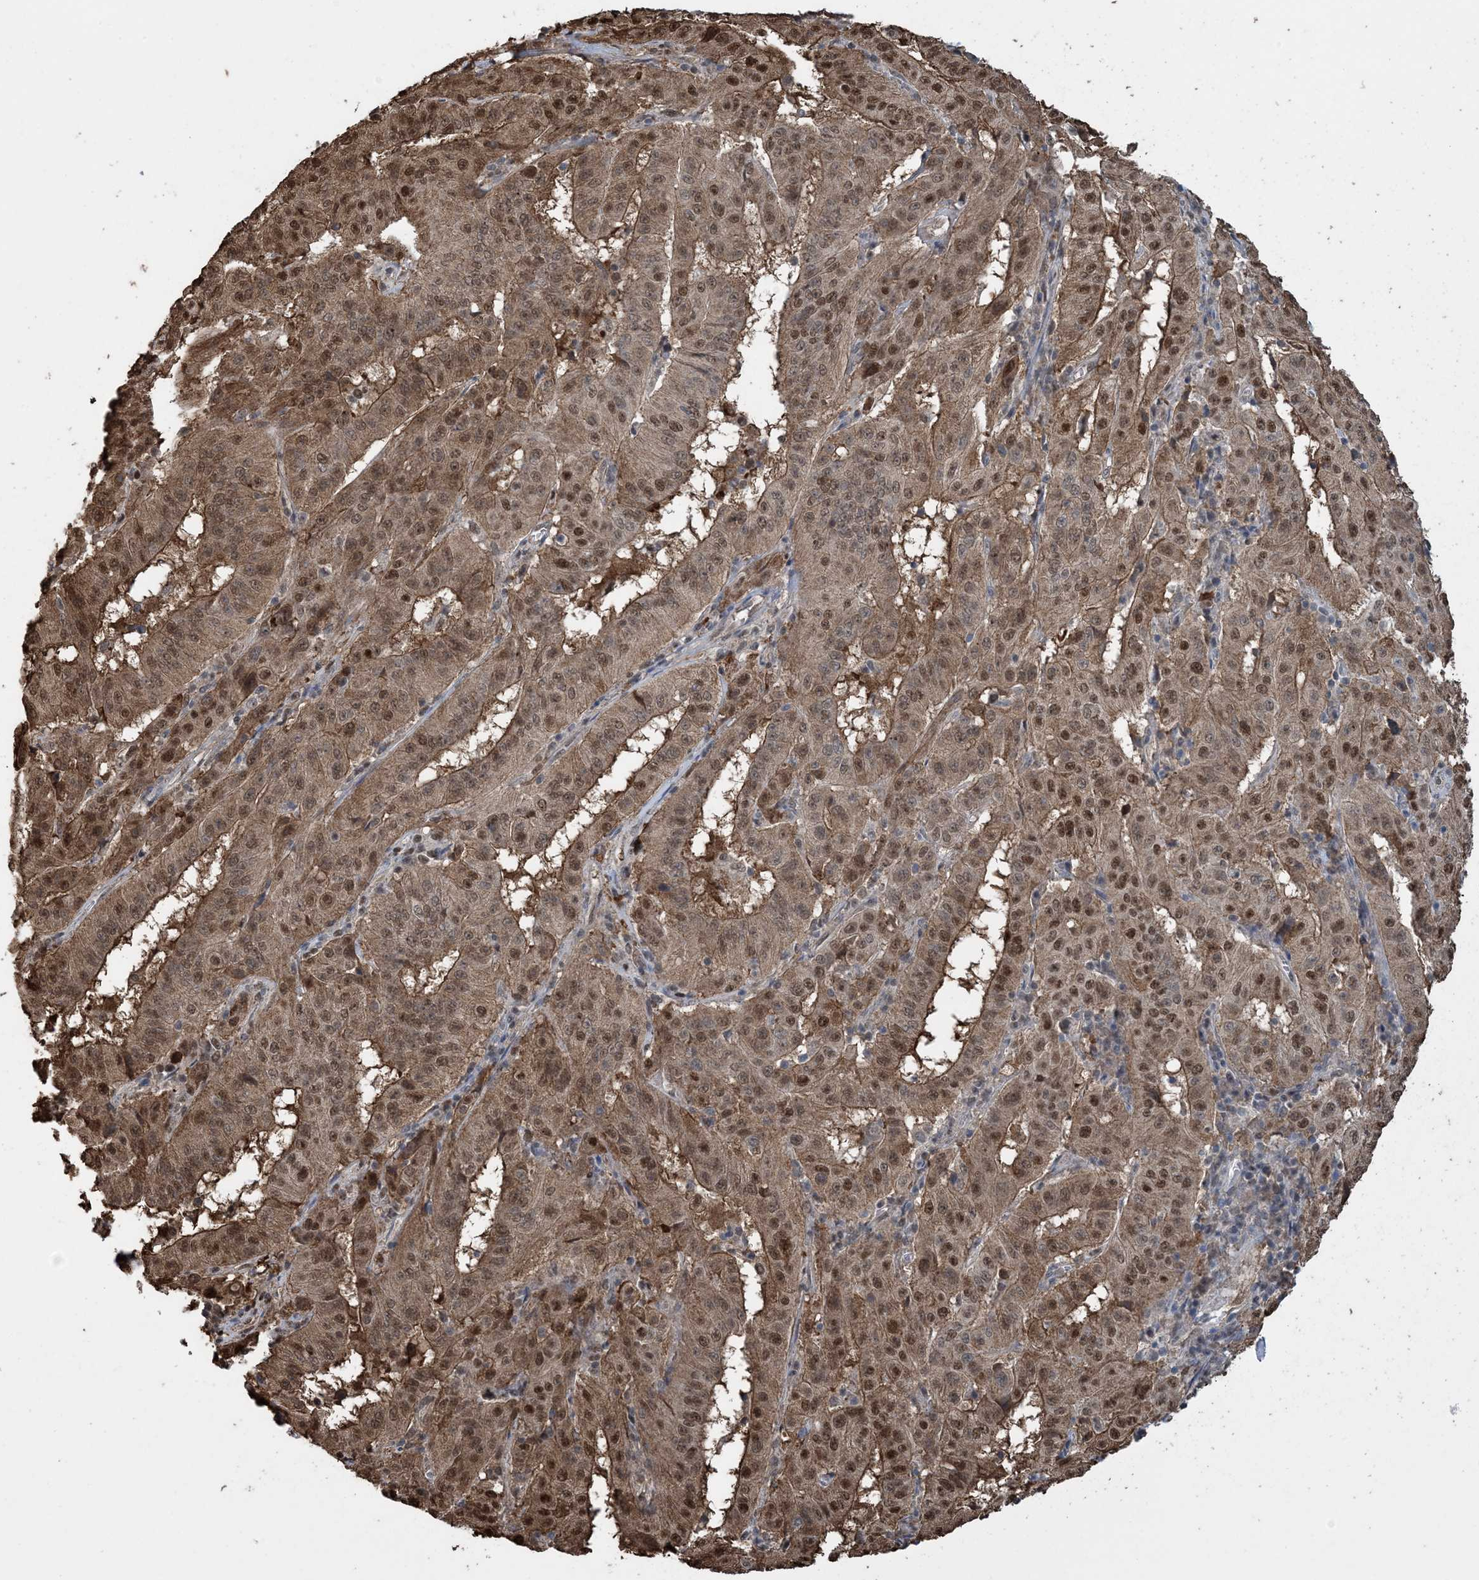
{"staining": {"intensity": "moderate", "quantity": ">75%", "location": "cytoplasmic/membranous,nuclear"}, "tissue": "pancreatic cancer", "cell_type": "Tumor cells", "image_type": "cancer", "snomed": [{"axis": "morphology", "description": "Adenocarcinoma, NOS"}, {"axis": "topography", "description": "Pancreas"}], "caption": "The histopathology image displays immunohistochemical staining of pancreatic cancer (adenocarcinoma). There is moderate cytoplasmic/membranous and nuclear staining is identified in approximately >75% of tumor cells.", "gene": "HSPA1A", "patient": {"sex": "male", "age": 63}}